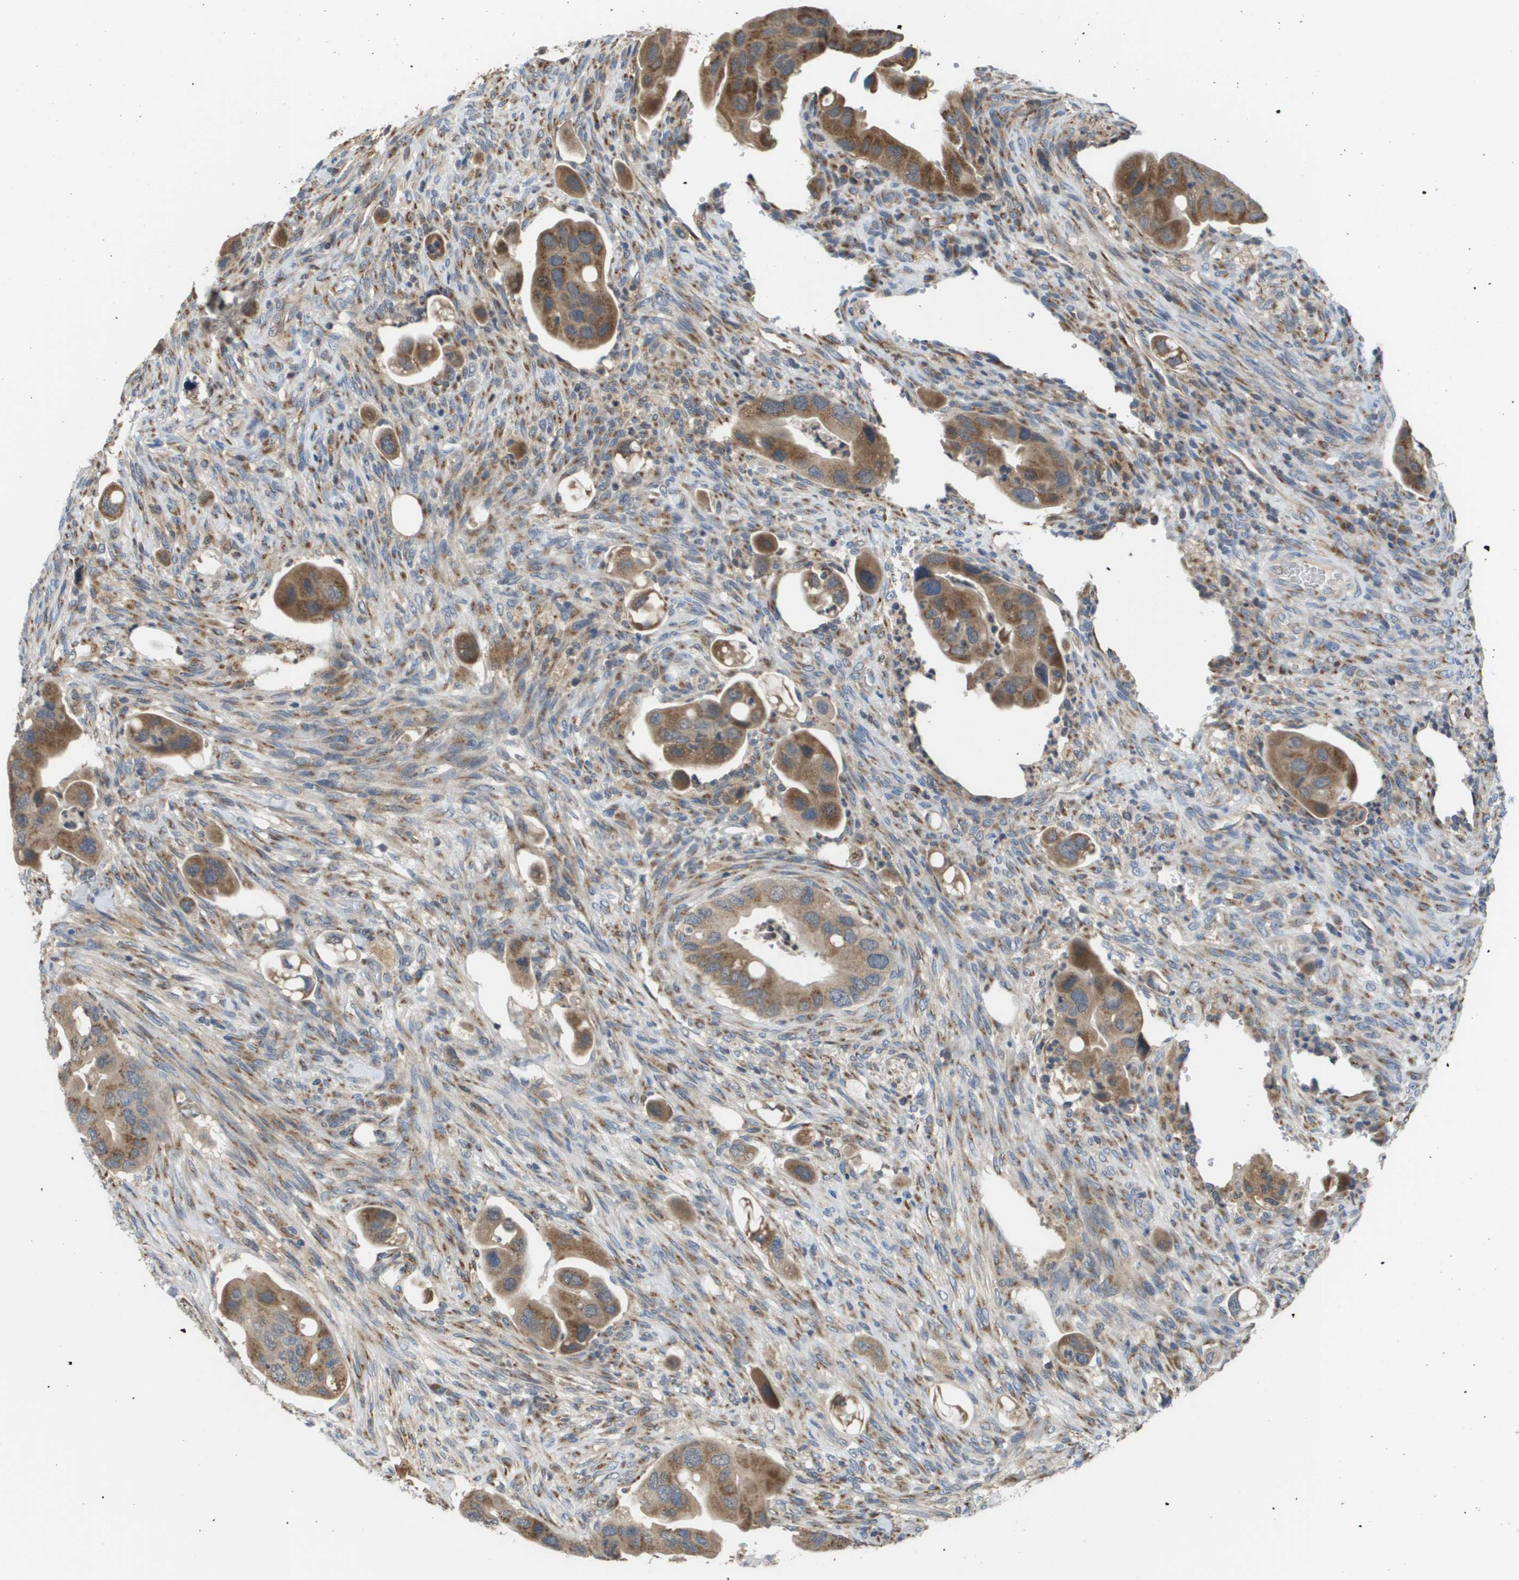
{"staining": {"intensity": "moderate", "quantity": ">75%", "location": "cytoplasmic/membranous"}, "tissue": "colorectal cancer", "cell_type": "Tumor cells", "image_type": "cancer", "snomed": [{"axis": "morphology", "description": "Adenocarcinoma, NOS"}, {"axis": "topography", "description": "Rectum"}], "caption": "Immunohistochemical staining of human colorectal cancer (adenocarcinoma) displays moderate cytoplasmic/membranous protein positivity in about >75% of tumor cells.", "gene": "PCK1", "patient": {"sex": "female", "age": 57}}